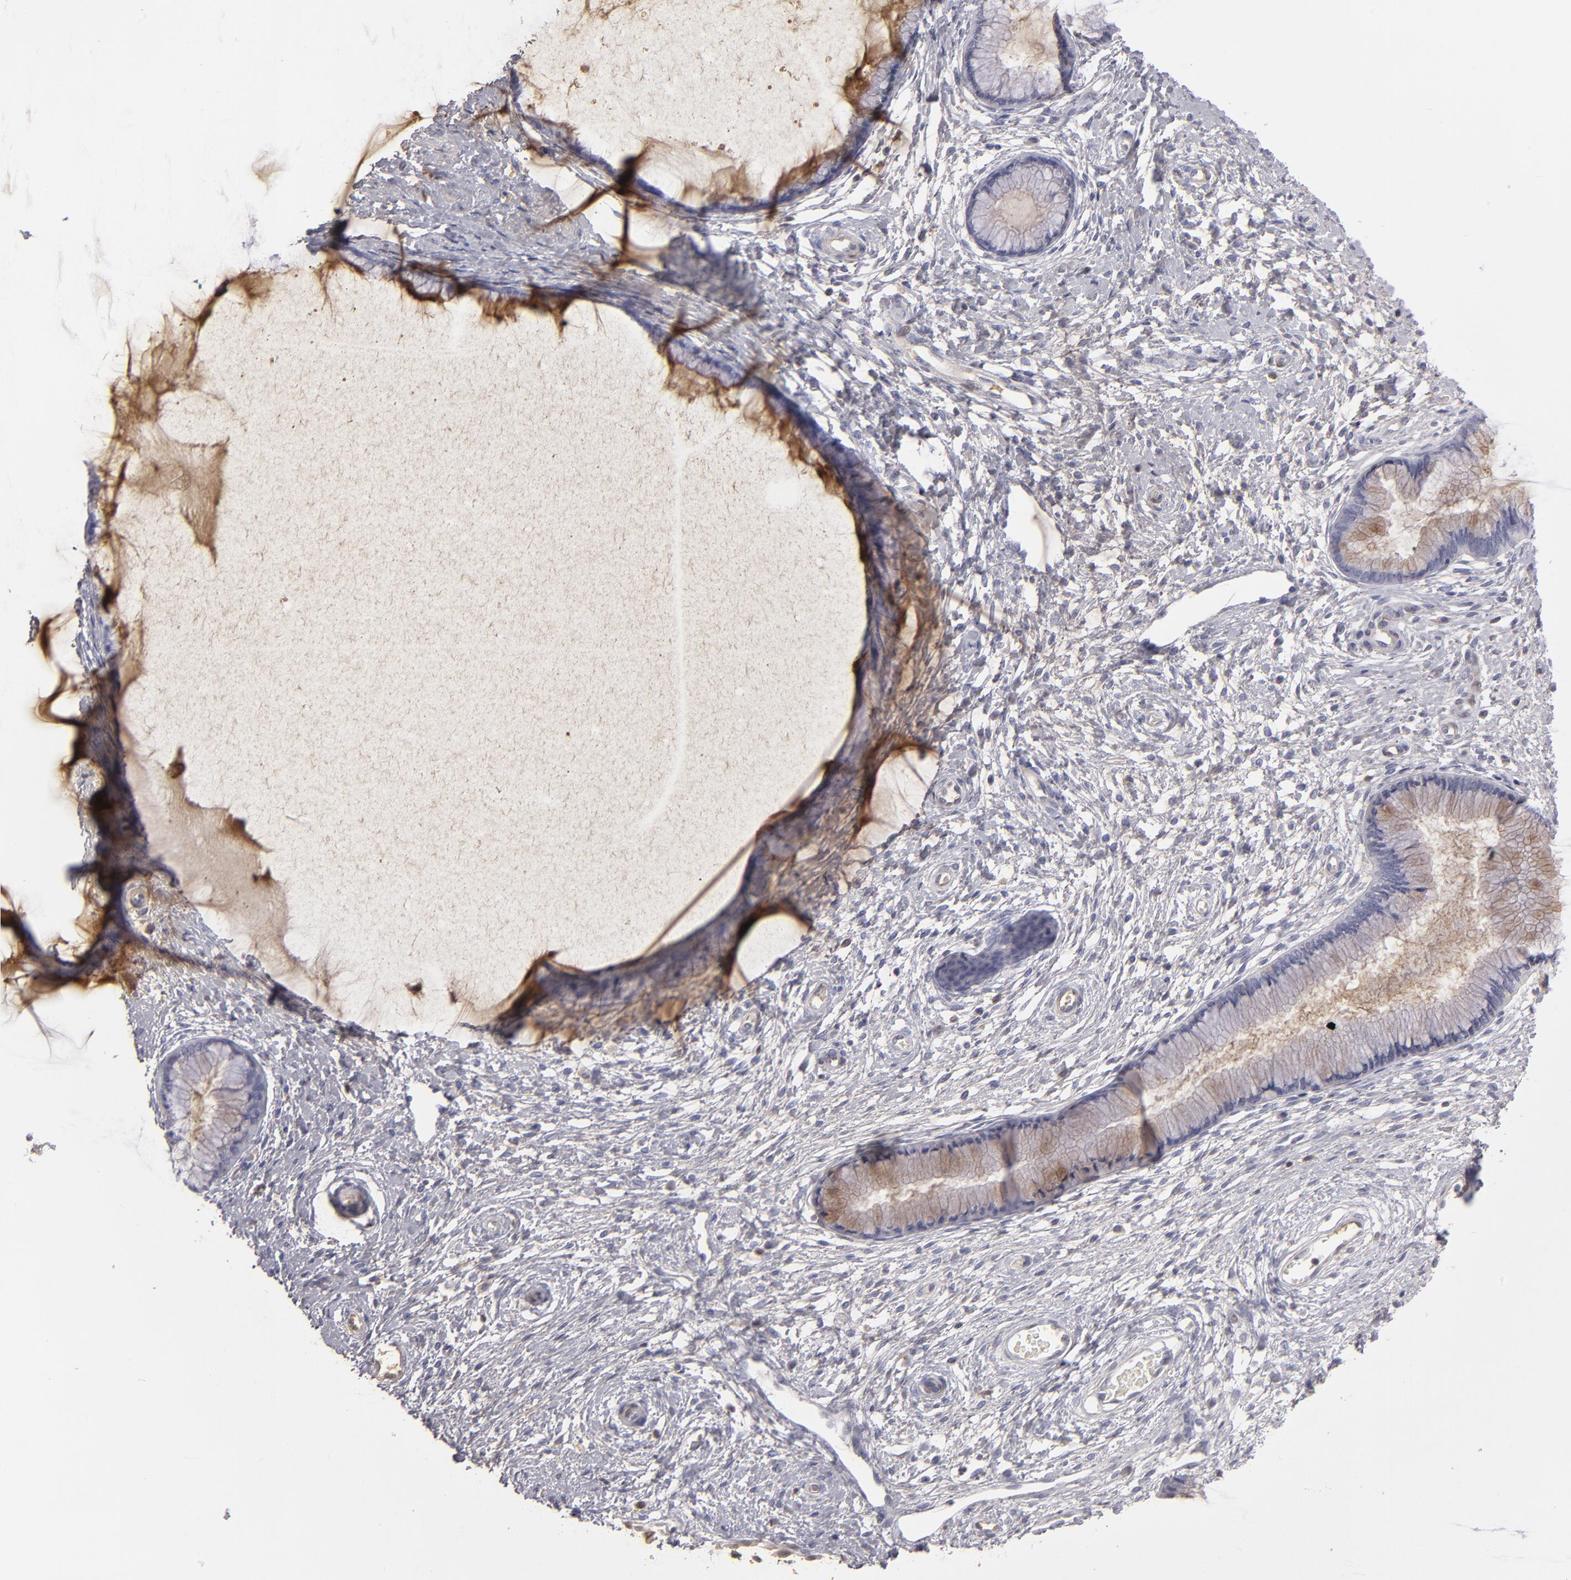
{"staining": {"intensity": "weak", "quantity": "25%-75%", "location": "cytoplasmic/membranous"}, "tissue": "cervix", "cell_type": "Glandular cells", "image_type": "normal", "snomed": [{"axis": "morphology", "description": "Normal tissue, NOS"}, {"axis": "topography", "description": "Cervix"}], "caption": "Immunohistochemical staining of normal cervix reveals 25%-75% levels of weak cytoplasmic/membranous protein expression in approximately 25%-75% of glandular cells. The staining was performed using DAB, with brown indicating positive protein expression. Nuclei are stained blue with hematoxylin.", "gene": "SERPINA1", "patient": {"sex": "female", "age": 27}}